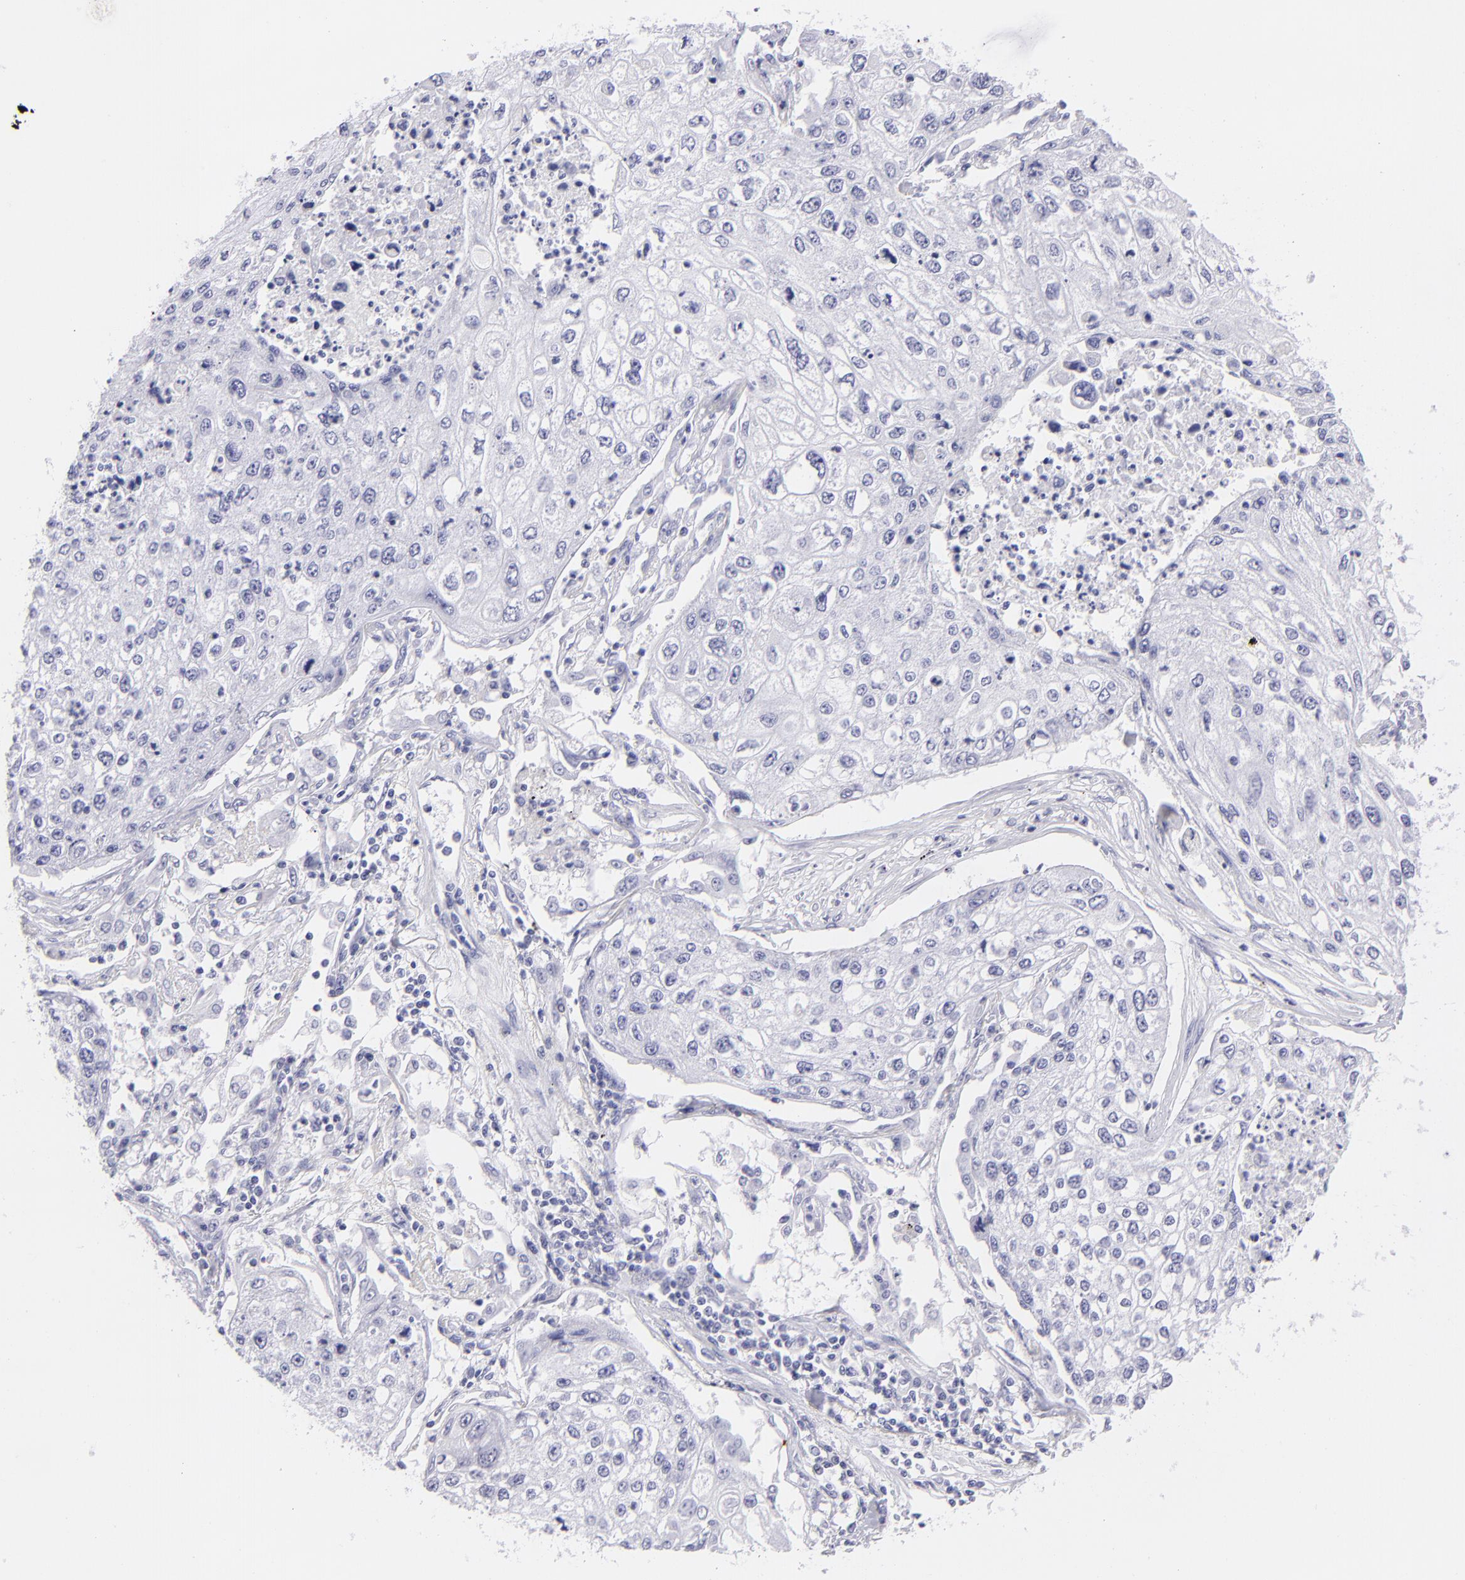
{"staining": {"intensity": "negative", "quantity": "none", "location": "none"}, "tissue": "lung cancer", "cell_type": "Tumor cells", "image_type": "cancer", "snomed": [{"axis": "morphology", "description": "Squamous cell carcinoma, NOS"}, {"axis": "topography", "description": "Lung"}], "caption": "DAB (3,3'-diaminobenzidine) immunohistochemical staining of lung cancer demonstrates no significant positivity in tumor cells. (Brightfield microscopy of DAB (3,3'-diaminobenzidine) immunohistochemistry at high magnification).", "gene": "PIP", "patient": {"sex": "male", "age": 75}}